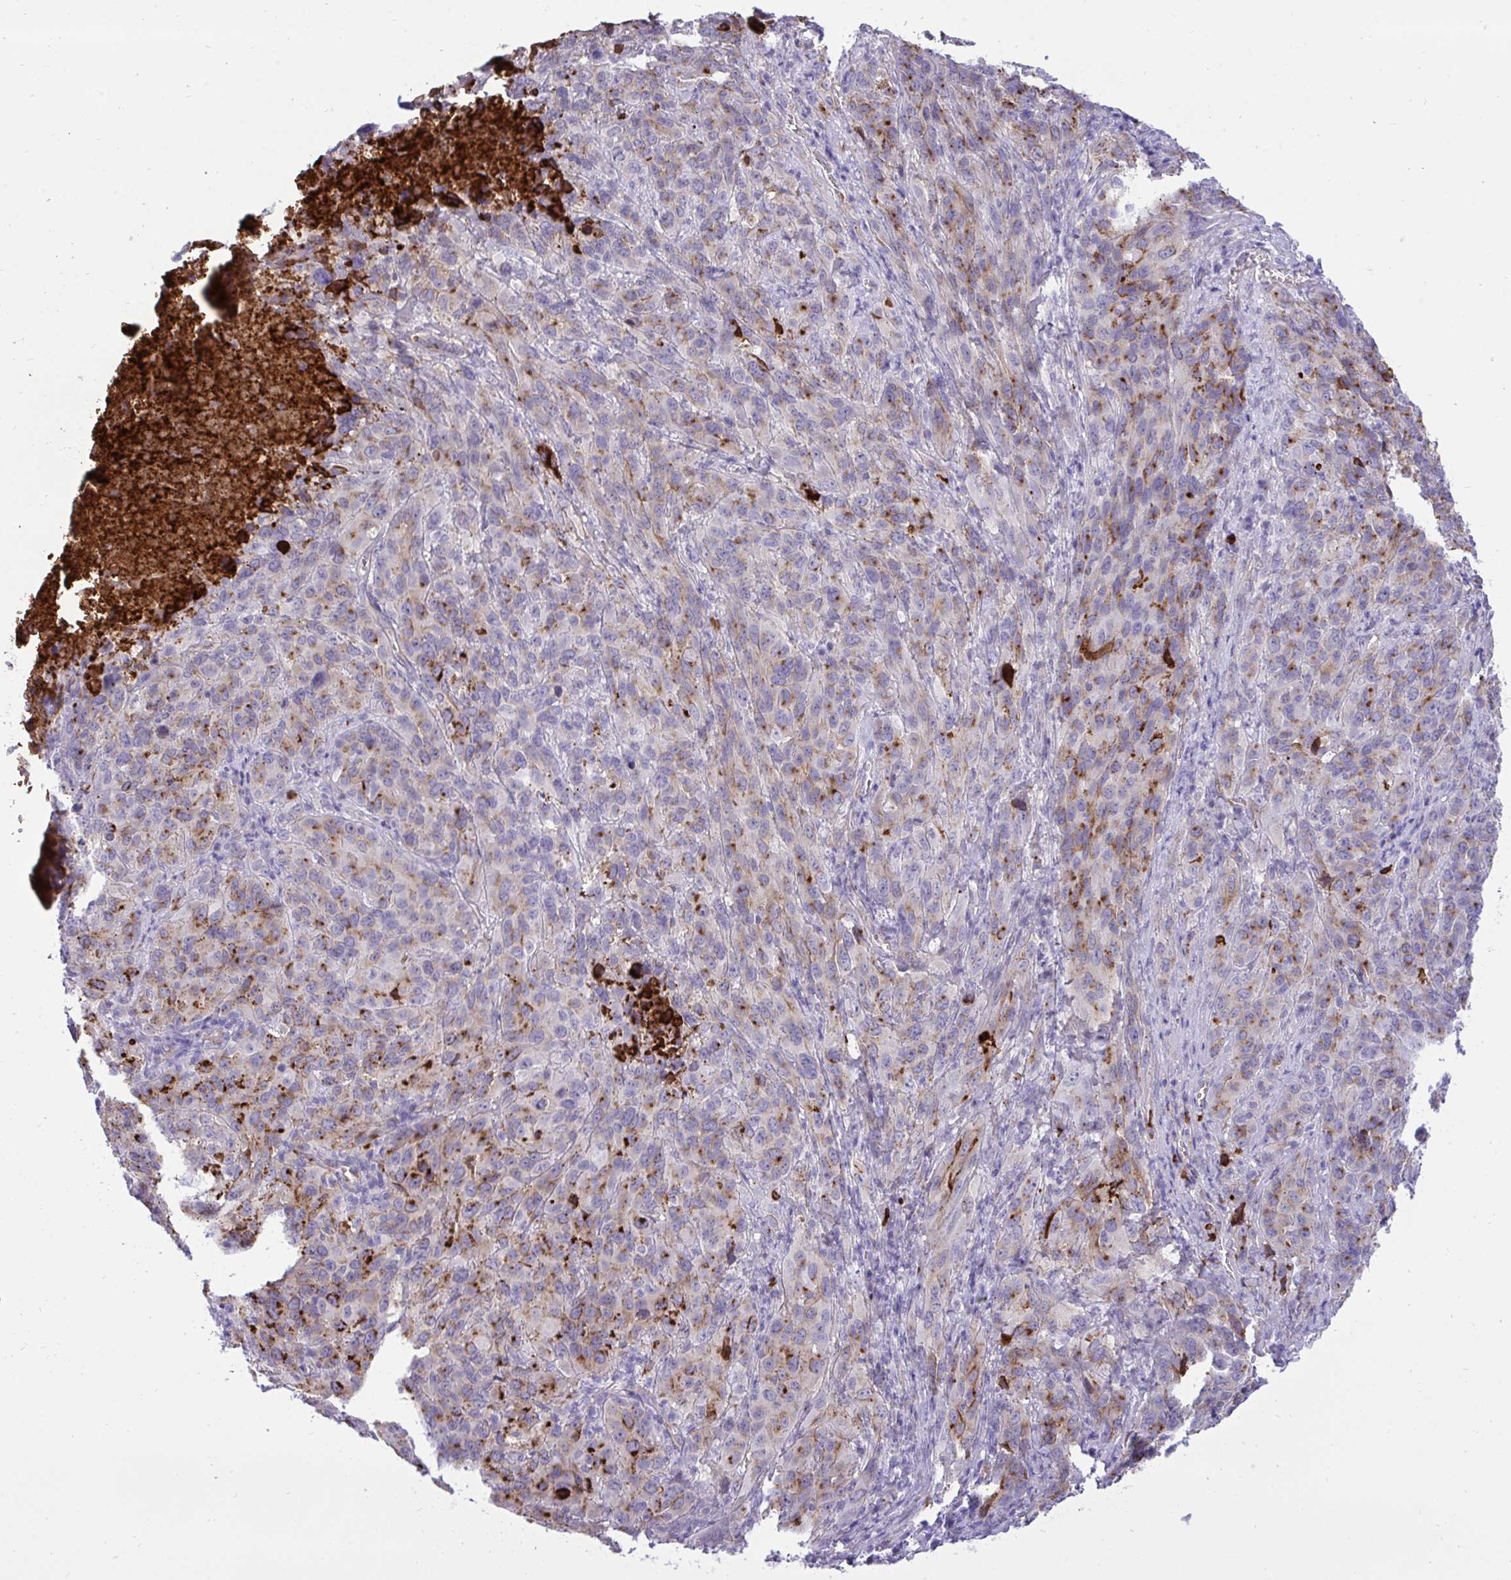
{"staining": {"intensity": "moderate", "quantity": "<25%", "location": "cytoplasmic/membranous"}, "tissue": "cervical cancer", "cell_type": "Tumor cells", "image_type": "cancer", "snomed": [{"axis": "morphology", "description": "Squamous cell carcinoma, NOS"}, {"axis": "topography", "description": "Cervix"}], "caption": "Immunohistochemistry image of squamous cell carcinoma (cervical) stained for a protein (brown), which exhibits low levels of moderate cytoplasmic/membranous positivity in approximately <25% of tumor cells.", "gene": "F2", "patient": {"sex": "female", "age": 51}}